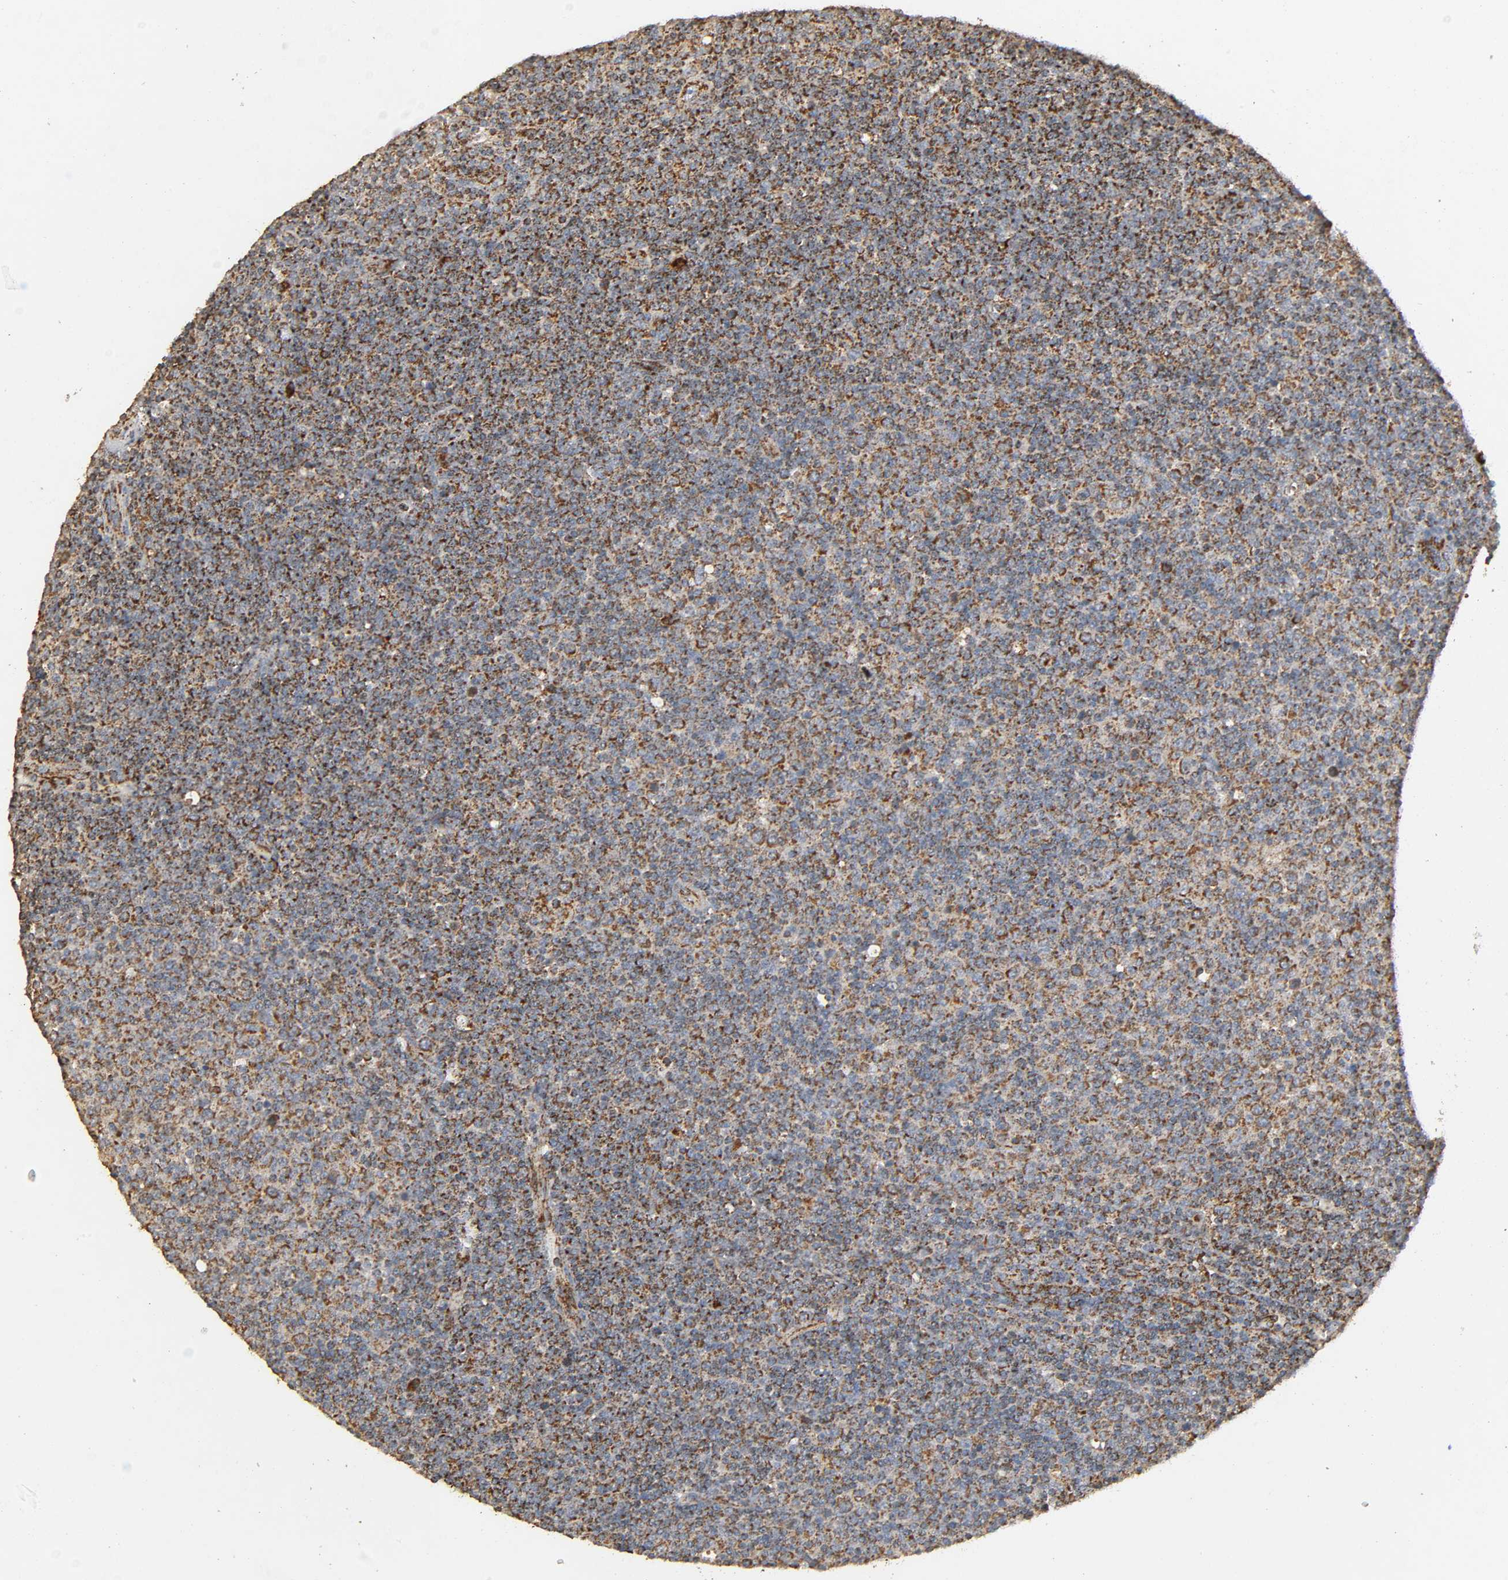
{"staining": {"intensity": "moderate", "quantity": ">75%", "location": "cytoplasmic/membranous"}, "tissue": "lymphoma", "cell_type": "Tumor cells", "image_type": "cancer", "snomed": [{"axis": "morphology", "description": "Malignant lymphoma, non-Hodgkin's type, Low grade"}, {"axis": "topography", "description": "Lymph node"}], "caption": "The photomicrograph demonstrates immunohistochemical staining of low-grade malignant lymphoma, non-Hodgkin's type. There is moderate cytoplasmic/membranous staining is identified in approximately >75% of tumor cells.", "gene": "NDUFS3", "patient": {"sex": "male", "age": 70}}